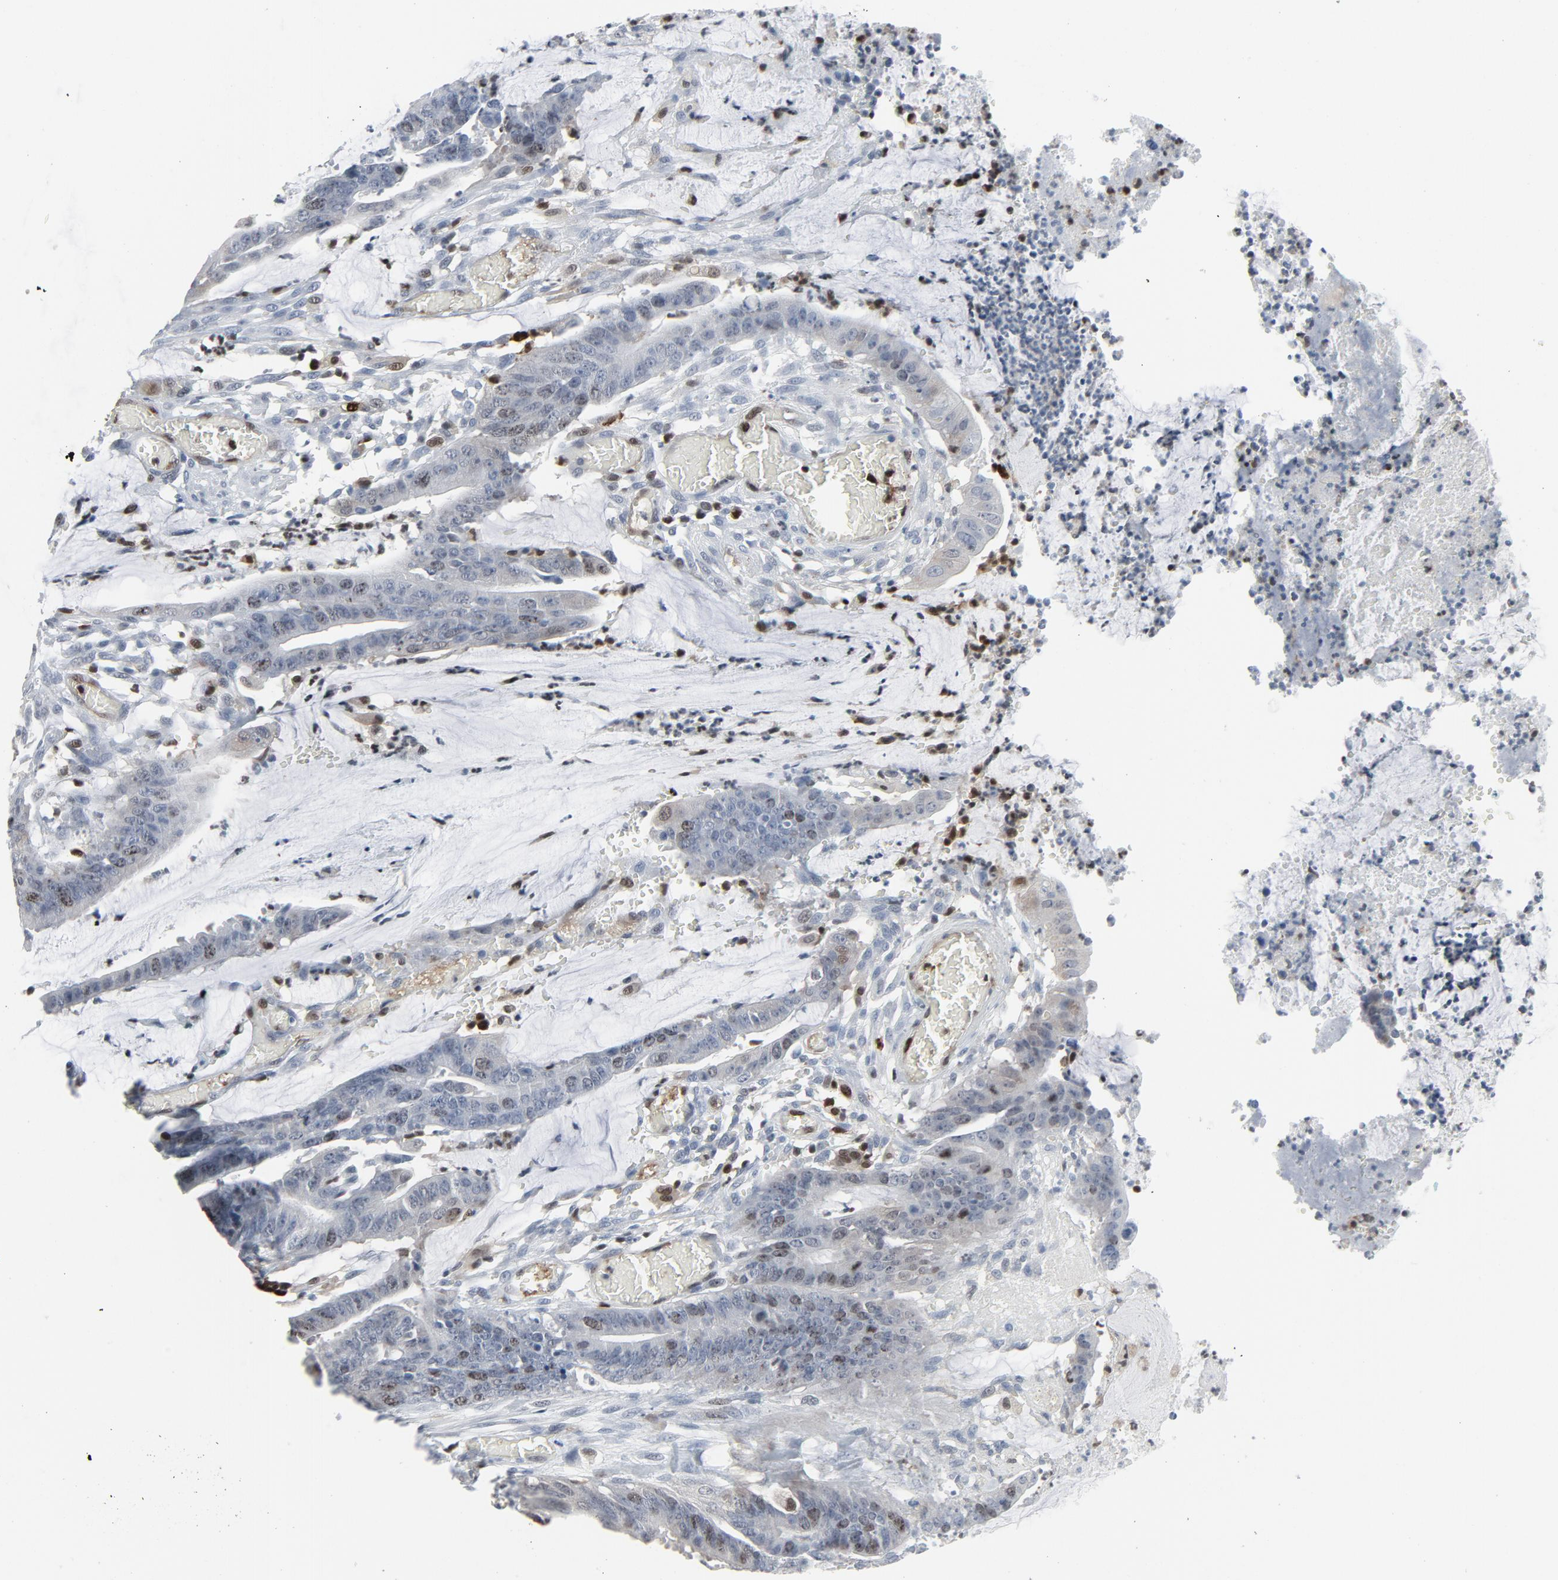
{"staining": {"intensity": "negative", "quantity": "none", "location": "none"}, "tissue": "colorectal cancer", "cell_type": "Tumor cells", "image_type": "cancer", "snomed": [{"axis": "morphology", "description": "Adenocarcinoma, NOS"}, {"axis": "topography", "description": "Rectum"}], "caption": "Protein analysis of colorectal cancer (adenocarcinoma) shows no significant positivity in tumor cells.", "gene": "STAT5A", "patient": {"sex": "female", "age": 66}}